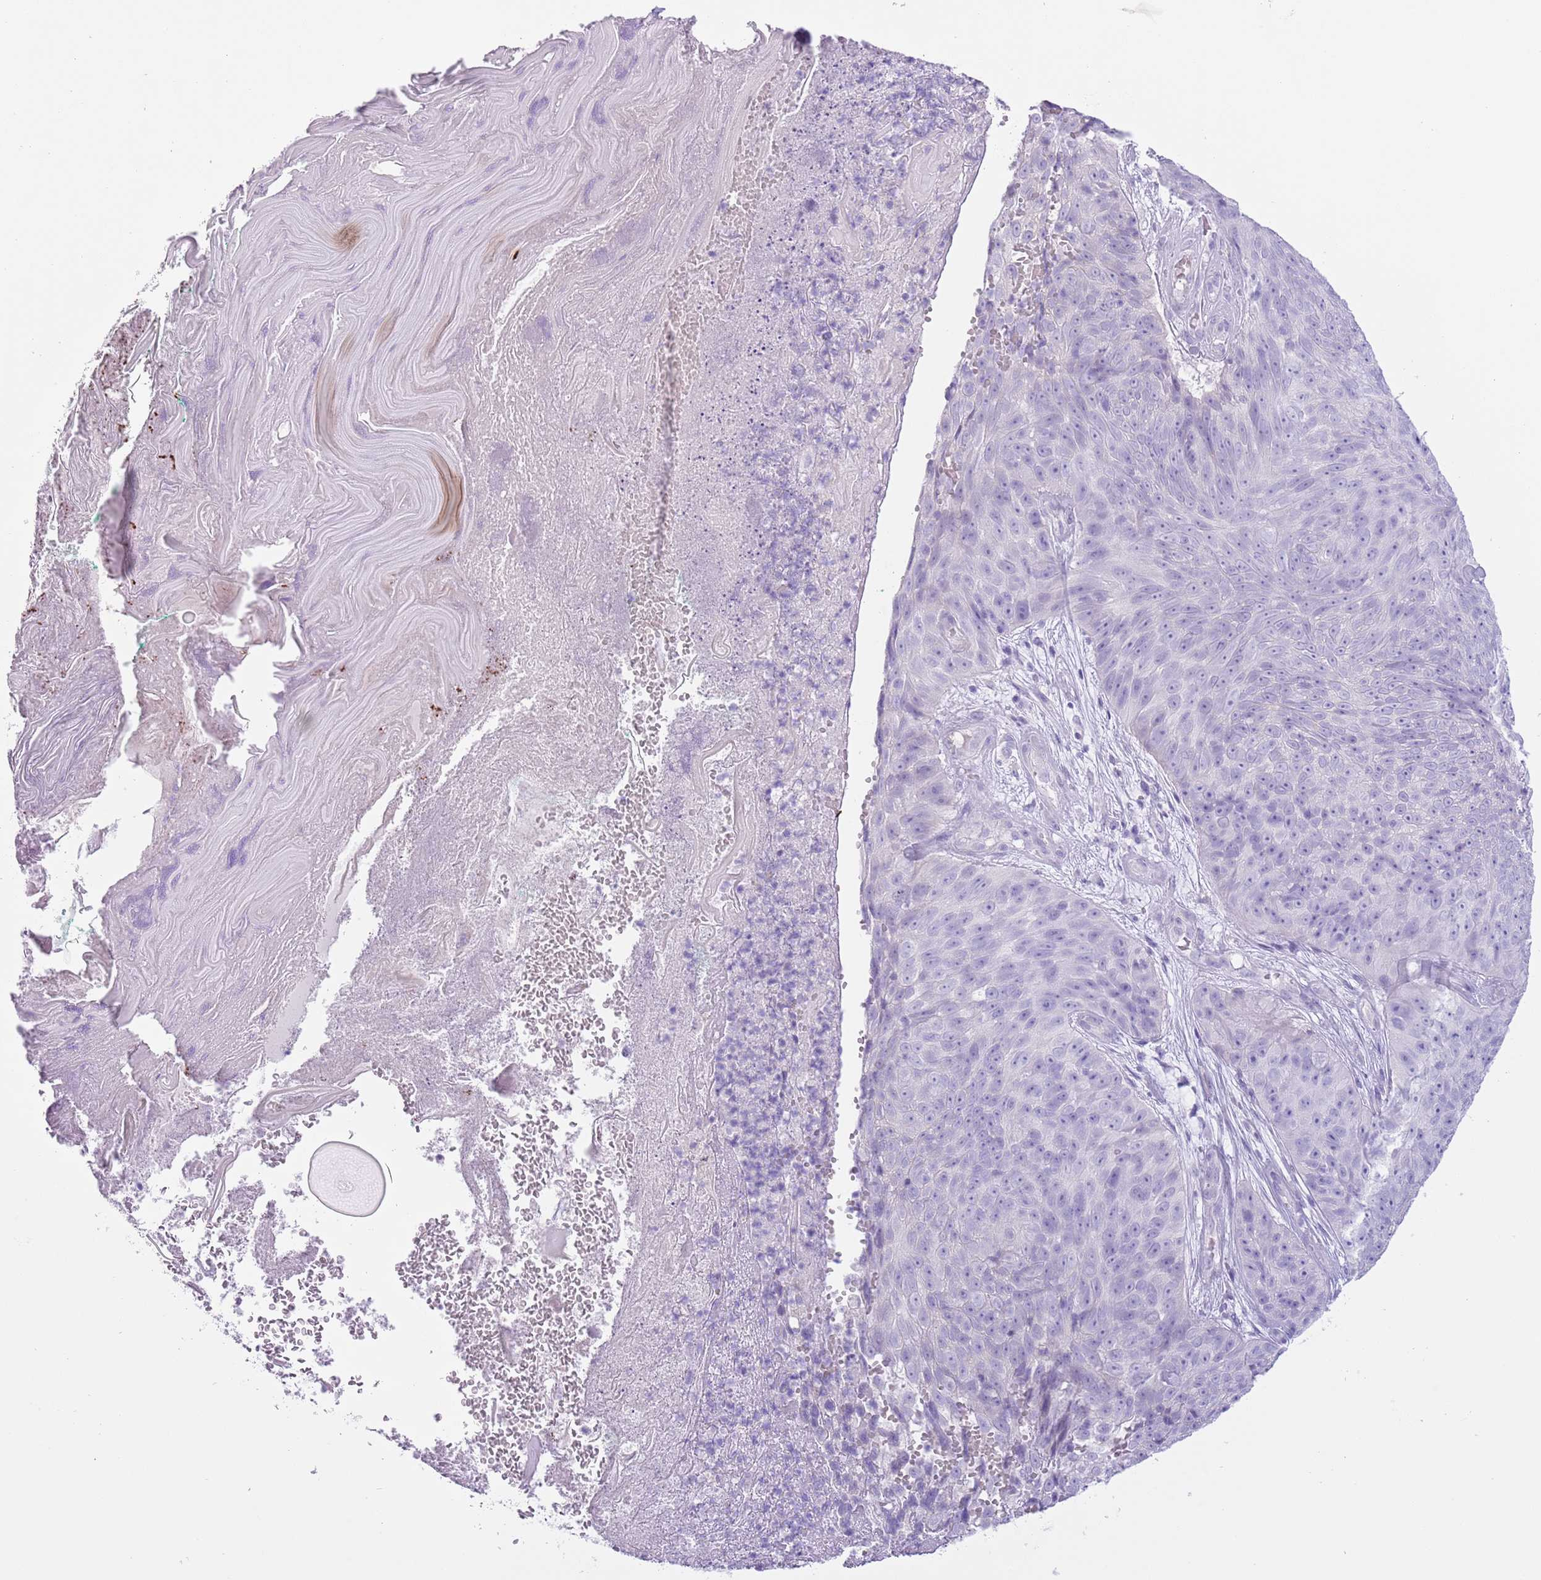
{"staining": {"intensity": "negative", "quantity": "none", "location": "none"}, "tissue": "skin cancer", "cell_type": "Tumor cells", "image_type": "cancer", "snomed": [{"axis": "morphology", "description": "Squamous cell carcinoma, NOS"}, {"axis": "topography", "description": "Skin"}], "caption": "DAB (3,3'-diaminobenzidine) immunohistochemical staining of skin cancer (squamous cell carcinoma) reveals no significant positivity in tumor cells.", "gene": "SLC7A14", "patient": {"sex": "female", "age": 87}}